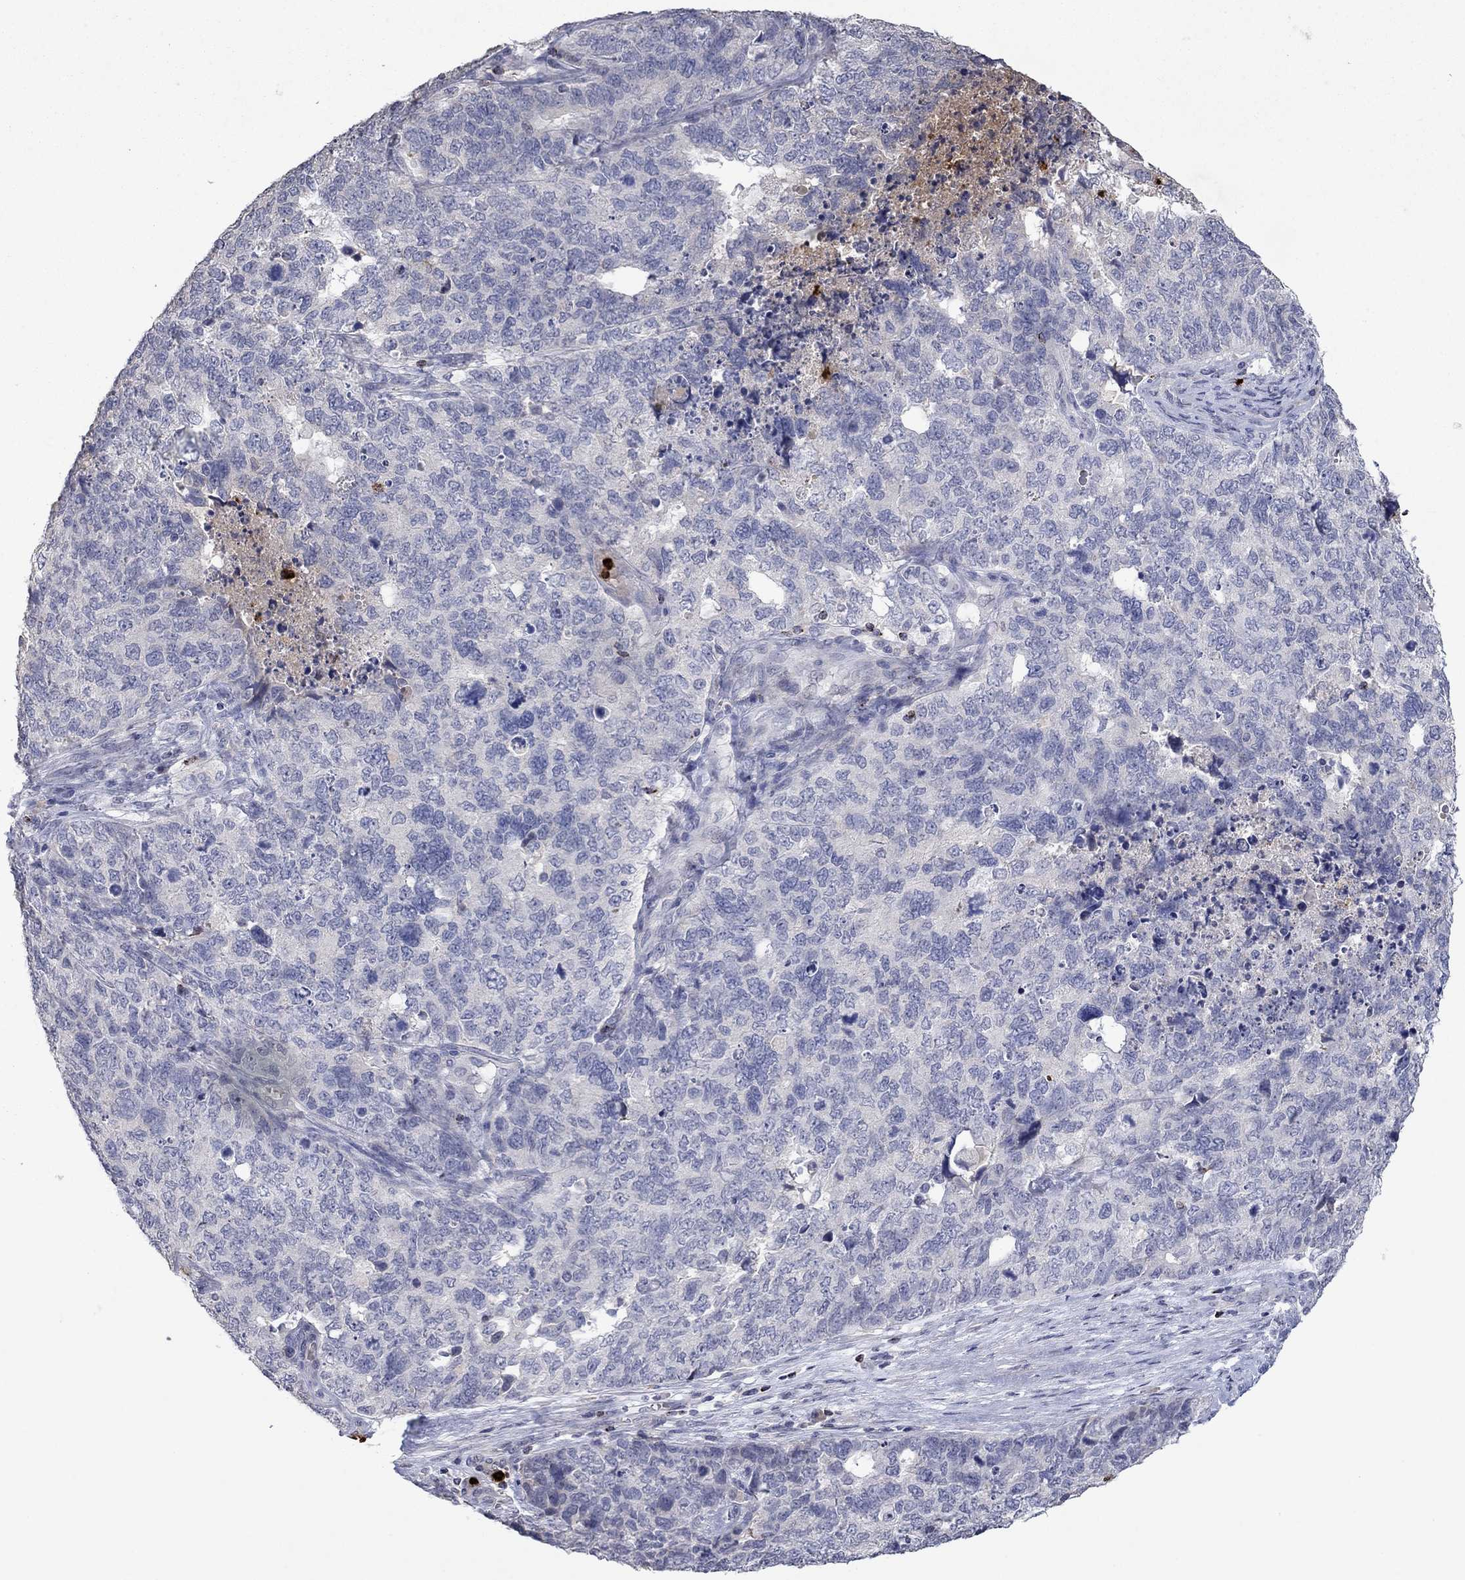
{"staining": {"intensity": "negative", "quantity": "none", "location": "none"}, "tissue": "cervical cancer", "cell_type": "Tumor cells", "image_type": "cancer", "snomed": [{"axis": "morphology", "description": "Squamous cell carcinoma, NOS"}, {"axis": "topography", "description": "Cervix"}], "caption": "Tumor cells are negative for protein expression in human squamous cell carcinoma (cervical).", "gene": "CCL5", "patient": {"sex": "female", "age": 63}}